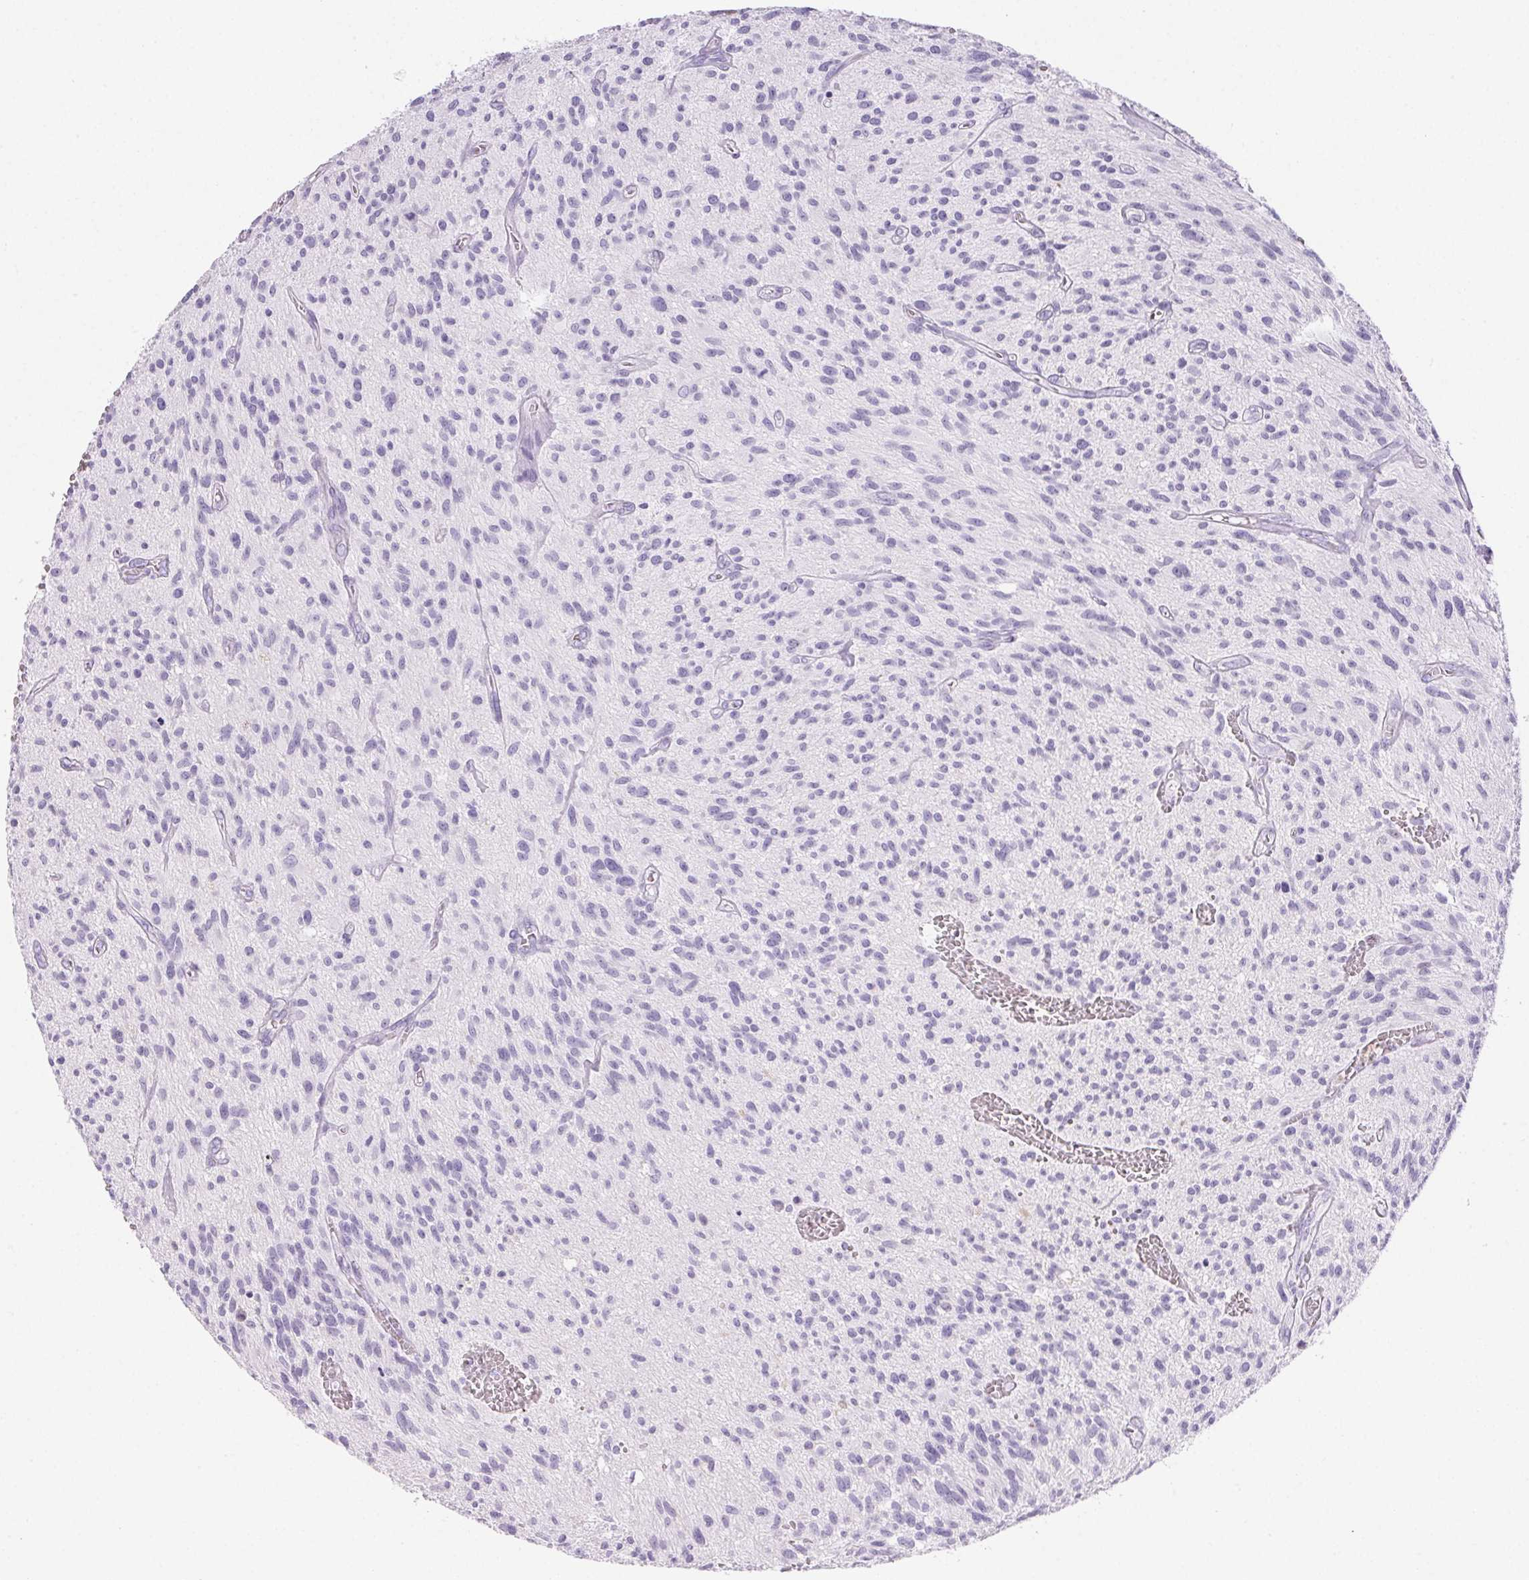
{"staining": {"intensity": "negative", "quantity": "none", "location": "none"}, "tissue": "glioma", "cell_type": "Tumor cells", "image_type": "cancer", "snomed": [{"axis": "morphology", "description": "Glioma, malignant, High grade"}, {"axis": "topography", "description": "Brain"}], "caption": "An image of glioma stained for a protein displays no brown staining in tumor cells.", "gene": "PADI4", "patient": {"sex": "male", "age": 75}}